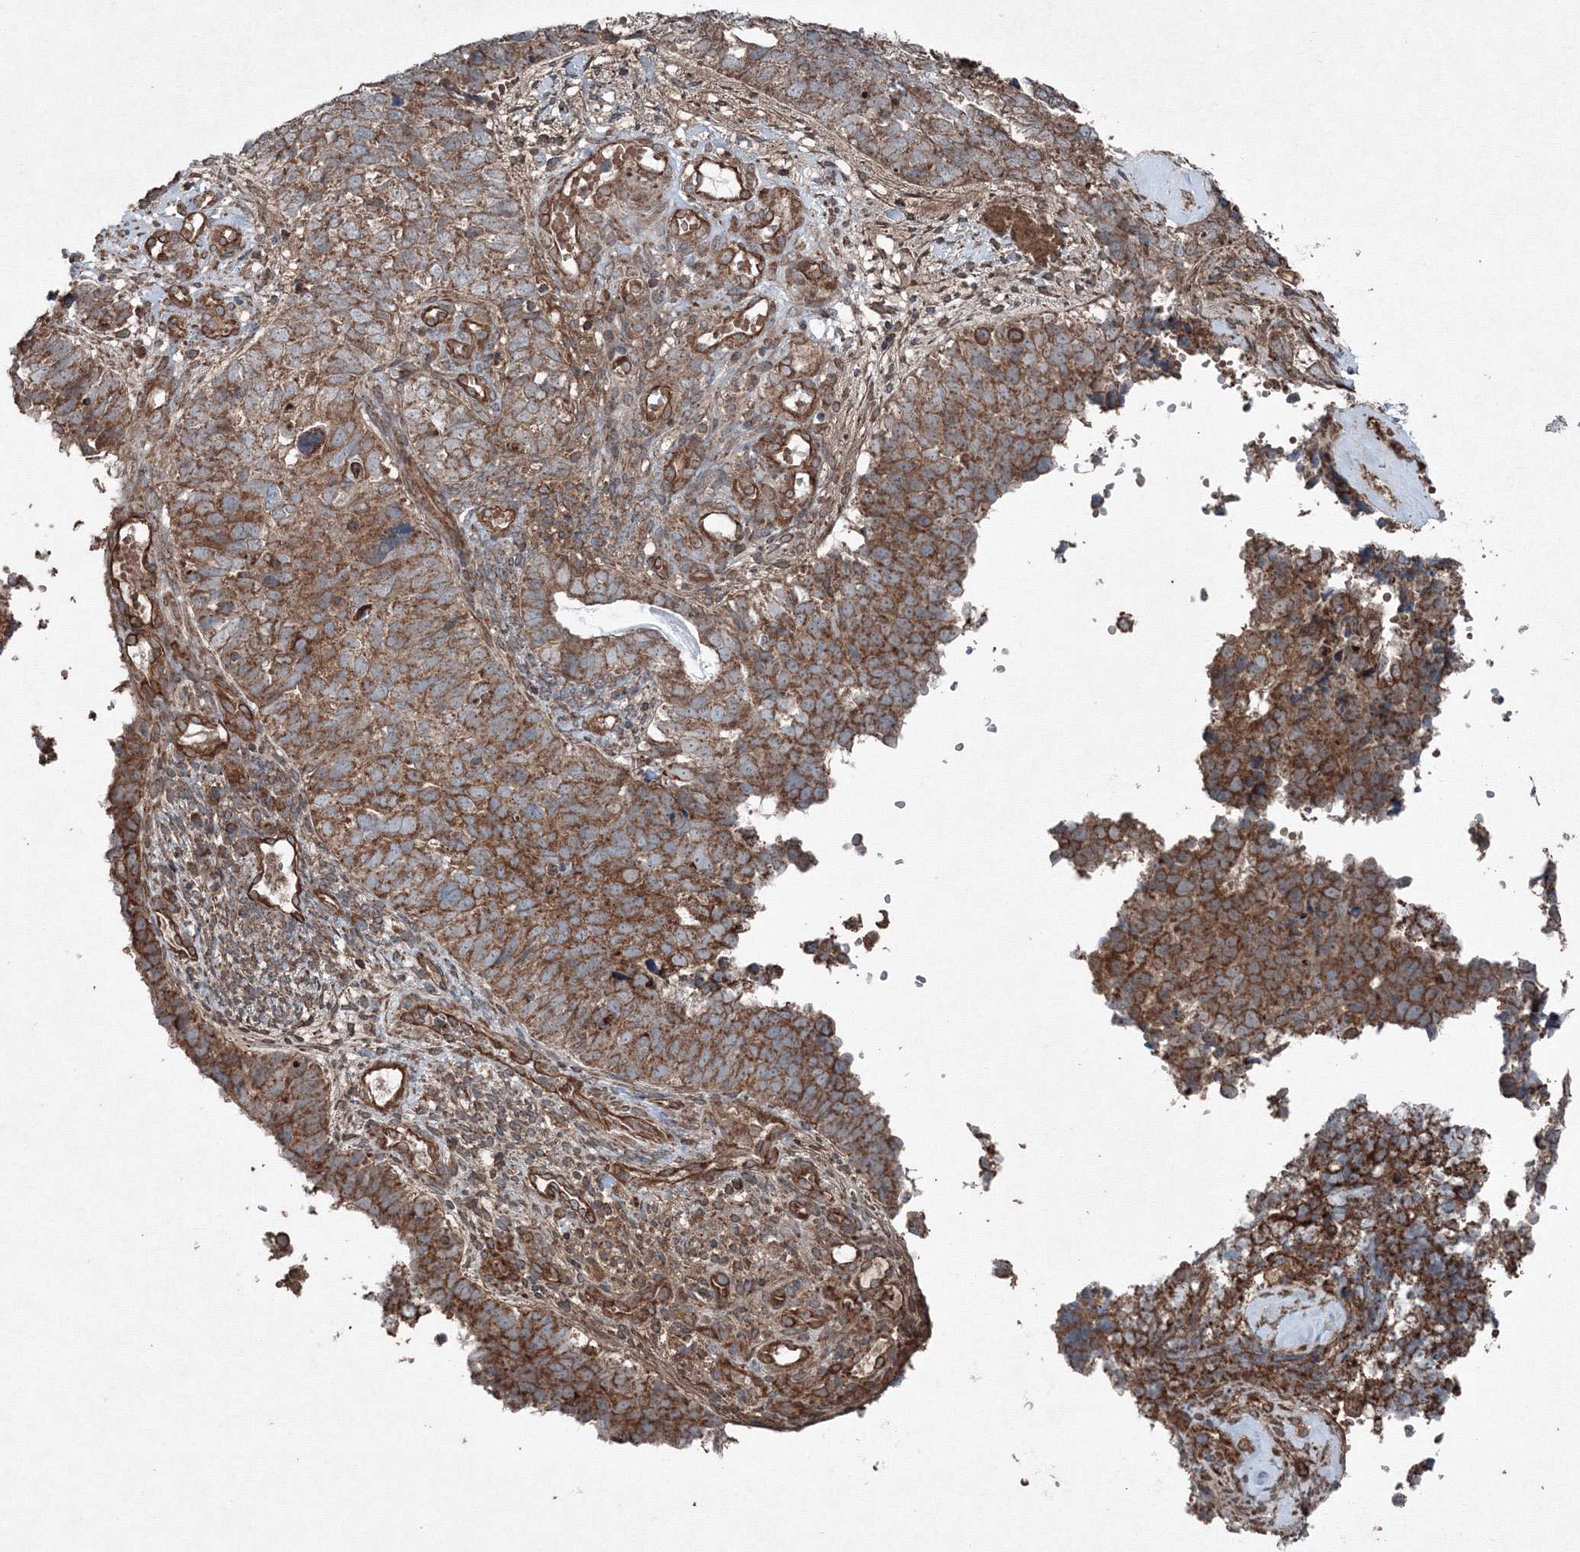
{"staining": {"intensity": "moderate", "quantity": ">75%", "location": "cytoplasmic/membranous"}, "tissue": "cervical cancer", "cell_type": "Tumor cells", "image_type": "cancer", "snomed": [{"axis": "morphology", "description": "Squamous cell carcinoma, NOS"}, {"axis": "topography", "description": "Cervix"}], "caption": "Human cervical squamous cell carcinoma stained for a protein (brown) exhibits moderate cytoplasmic/membranous positive positivity in approximately >75% of tumor cells.", "gene": "COPS7B", "patient": {"sex": "female", "age": 63}}